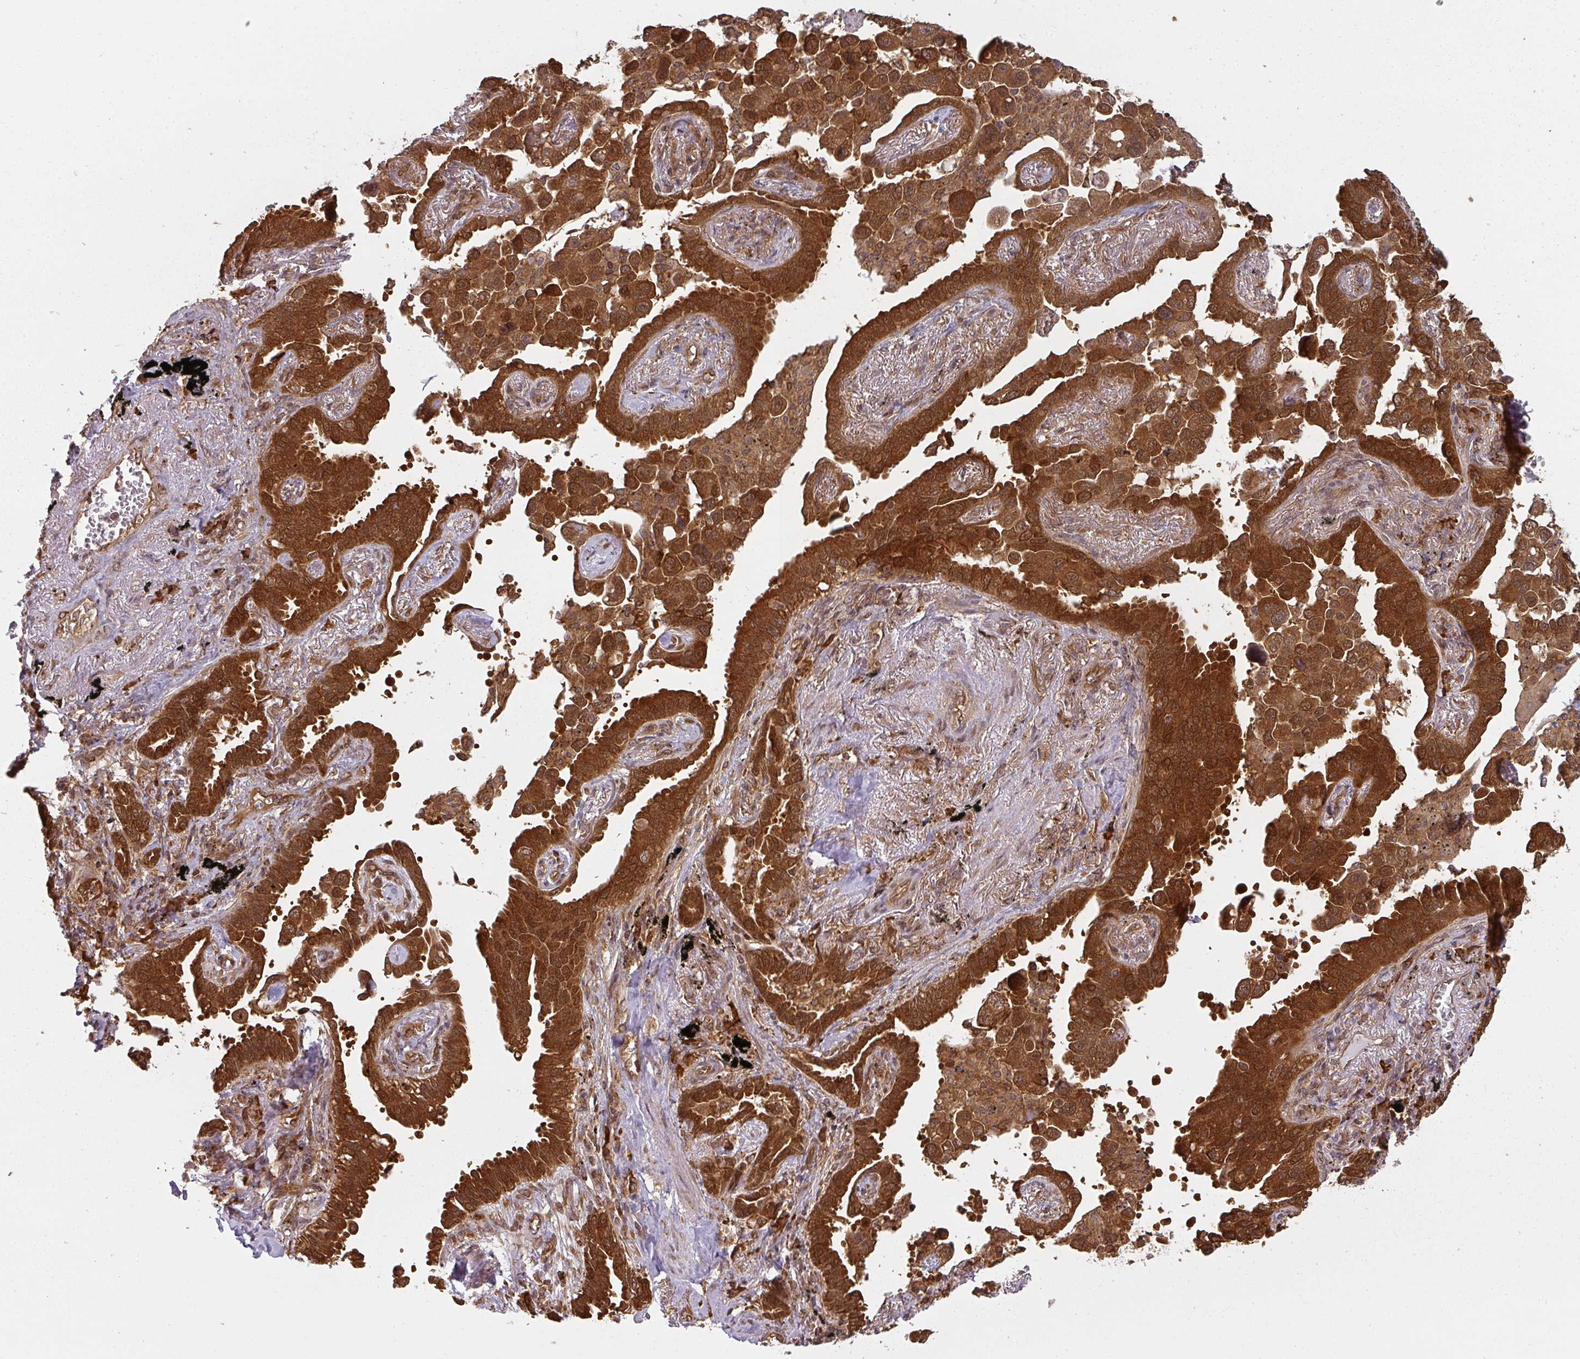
{"staining": {"intensity": "strong", "quantity": ">75%", "location": "cytoplasmic/membranous"}, "tissue": "lung cancer", "cell_type": "Tumor cells", "image_type": "cancer", "snomed": [{"axis": "morphology", "description": "Adenocarcinoma, NOS"}, {"axis": "topography", "description": "Lung"}], "caption": "A histopathology image showing strong cytoplasmic/membranous staining in approximately >75% of tumor cells in lung cancer, as visualized by brown immunohistochemical staining.", "gene": "PPP6R3", "patient": {"sex": "male", "age": 67}}